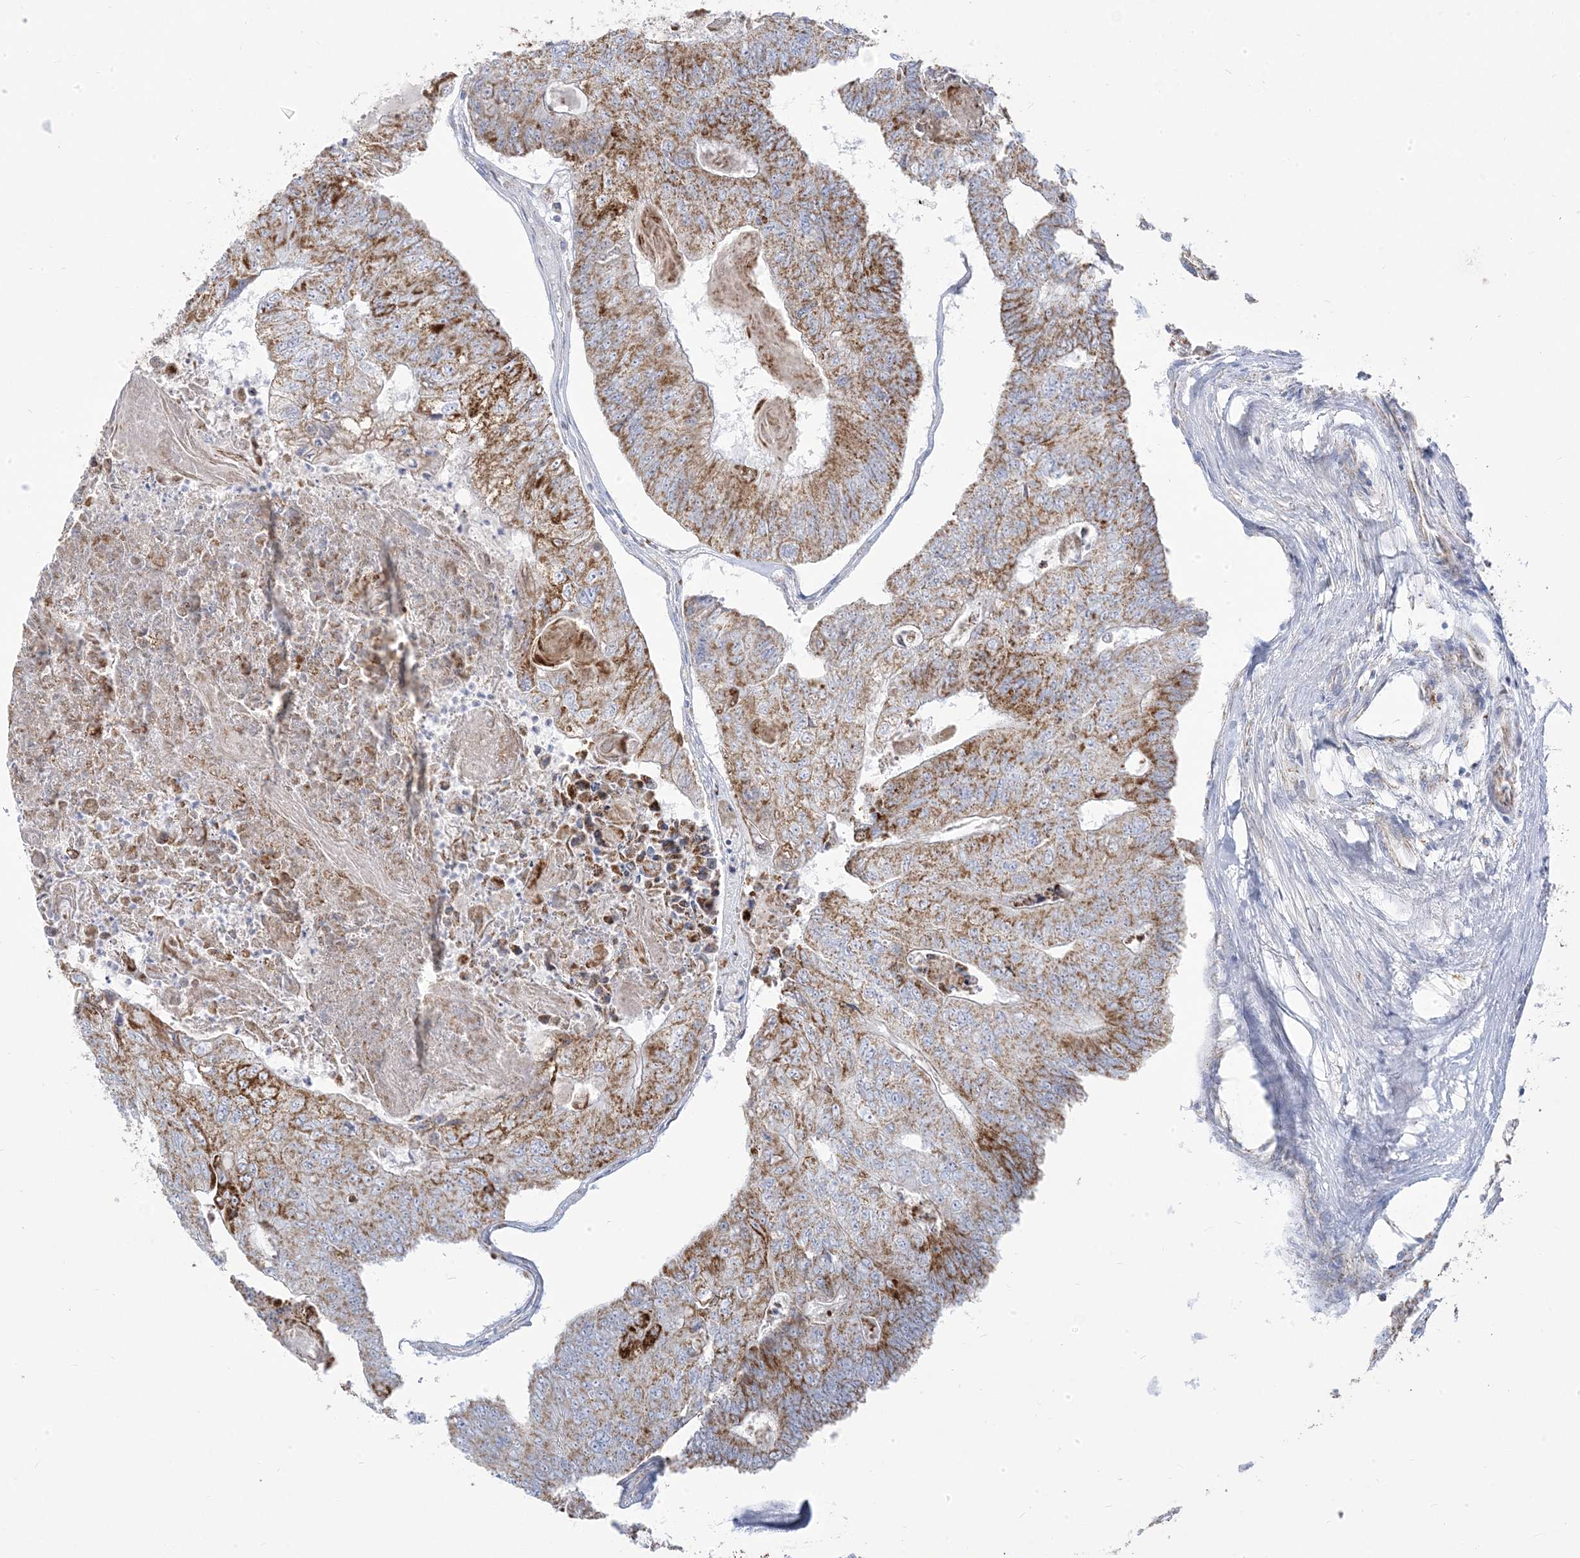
{"staining": {"intensity": "moderate", "quantity": ">75%", "location": "cytoplasmic/membranous"}, "tissue": "colorectal cancer", "cell_type": "Tumor cells", "image_type": "cancer", "snomed": [{"axis": "morphology", "description": "Adenocarcinoma, NOS"}, {"axis": "topography", "description": "Colon"}], "caption": "The image demonstrates a brown stain indicating the presence of a protein in the cytoplasmic/membranous of tumor cells in colorectal cancer (adenocarcinoma).", "gene": "PCCB", "patient": {"sex": "female", "age": 67}}